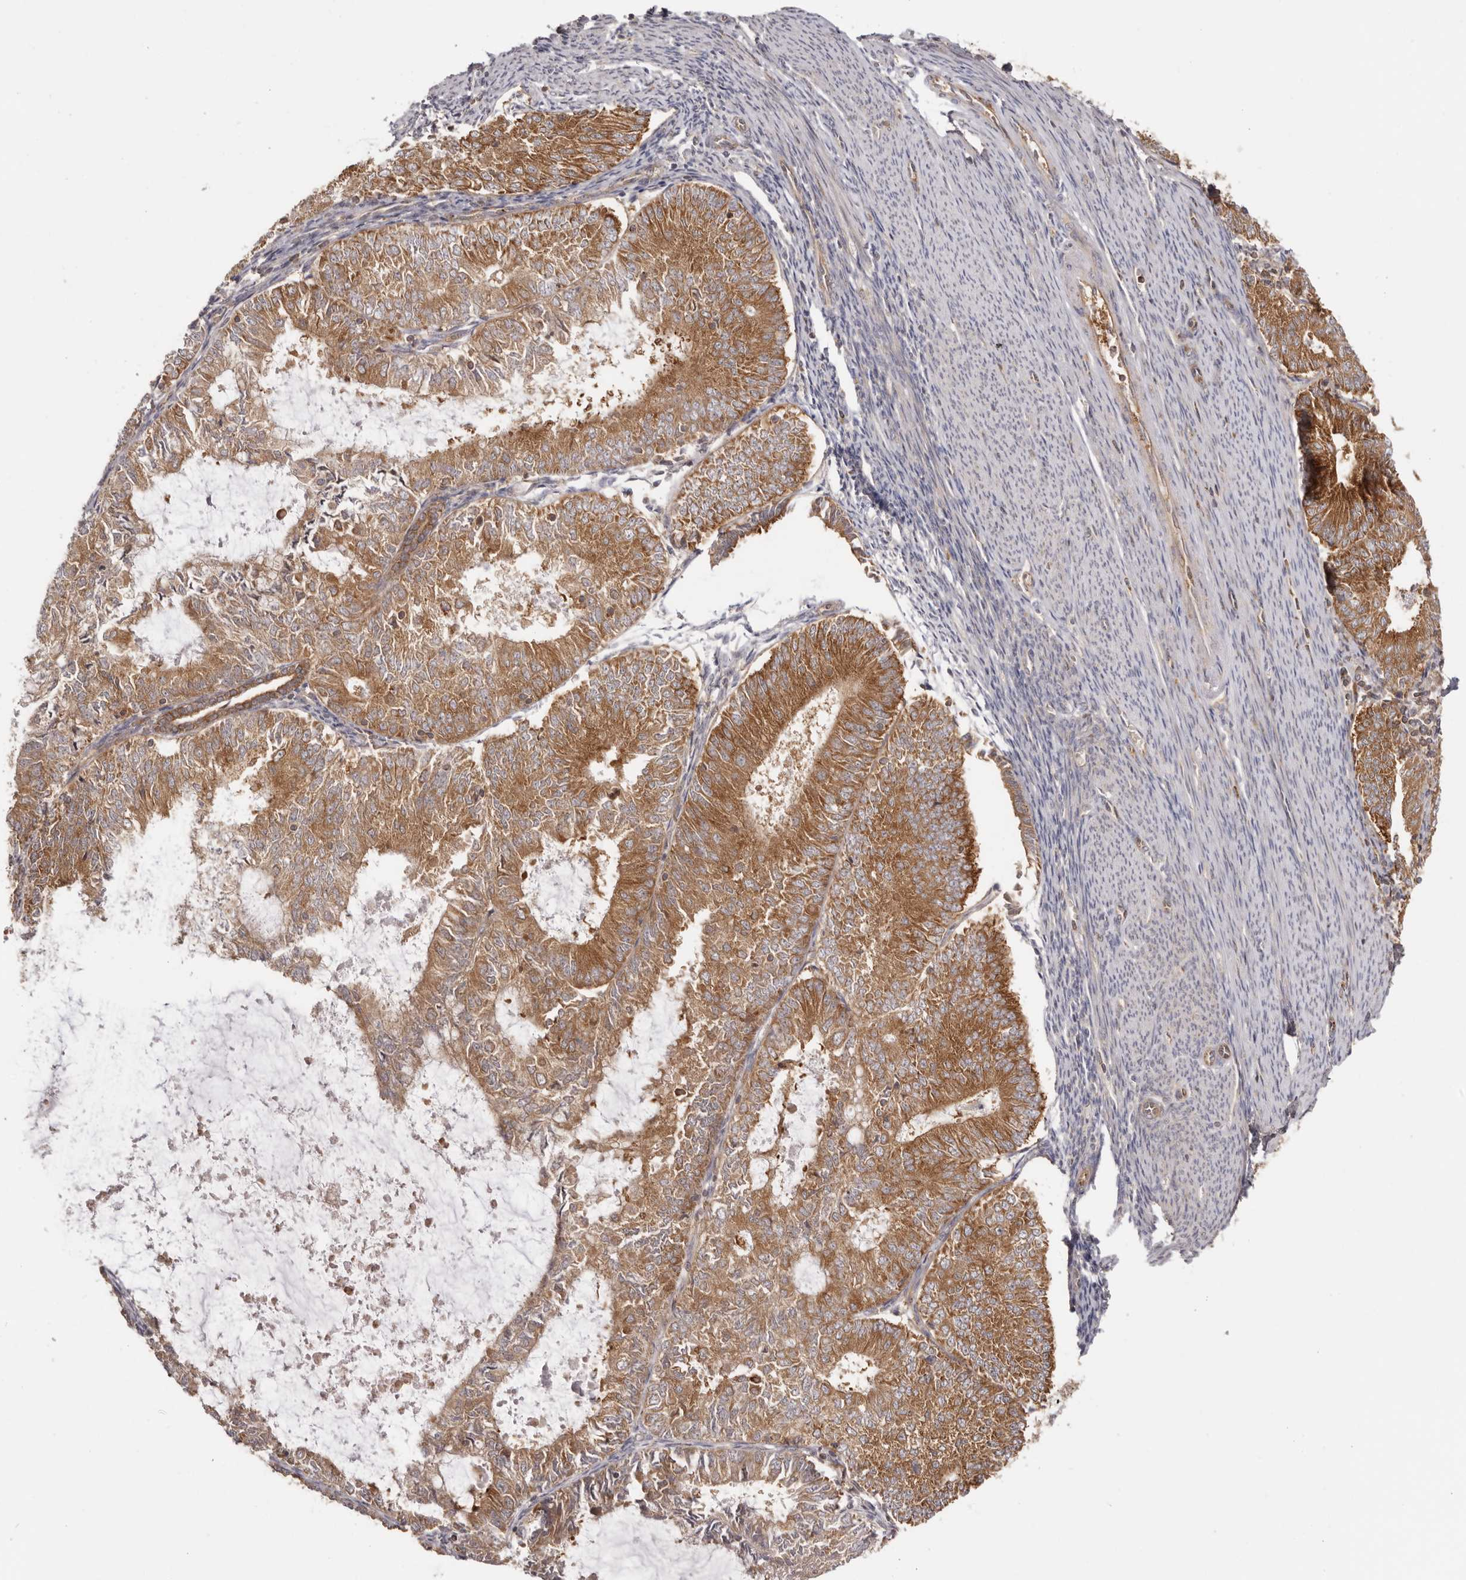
{"staining": {"intensity": "strong", "quantity": ">75%", "location": "cytoplasmic/membranous"}, "tissue": "endometrial cancer", "cell_type": "Tumor cells", "image_type": "cancer", "snomed": [{"axis": "morphology", "description": "Adenocarcinoma, NOS"}, {"axis": "topography", "description": "Endometrium"}], "caption": "Strong cytoplasmic/membranous staining is identified in about >75% of tumor cells in endometrial adenocarcinoma.", "gene": "EEF1E1", "patient": {"sex": "female", "age": 57}}